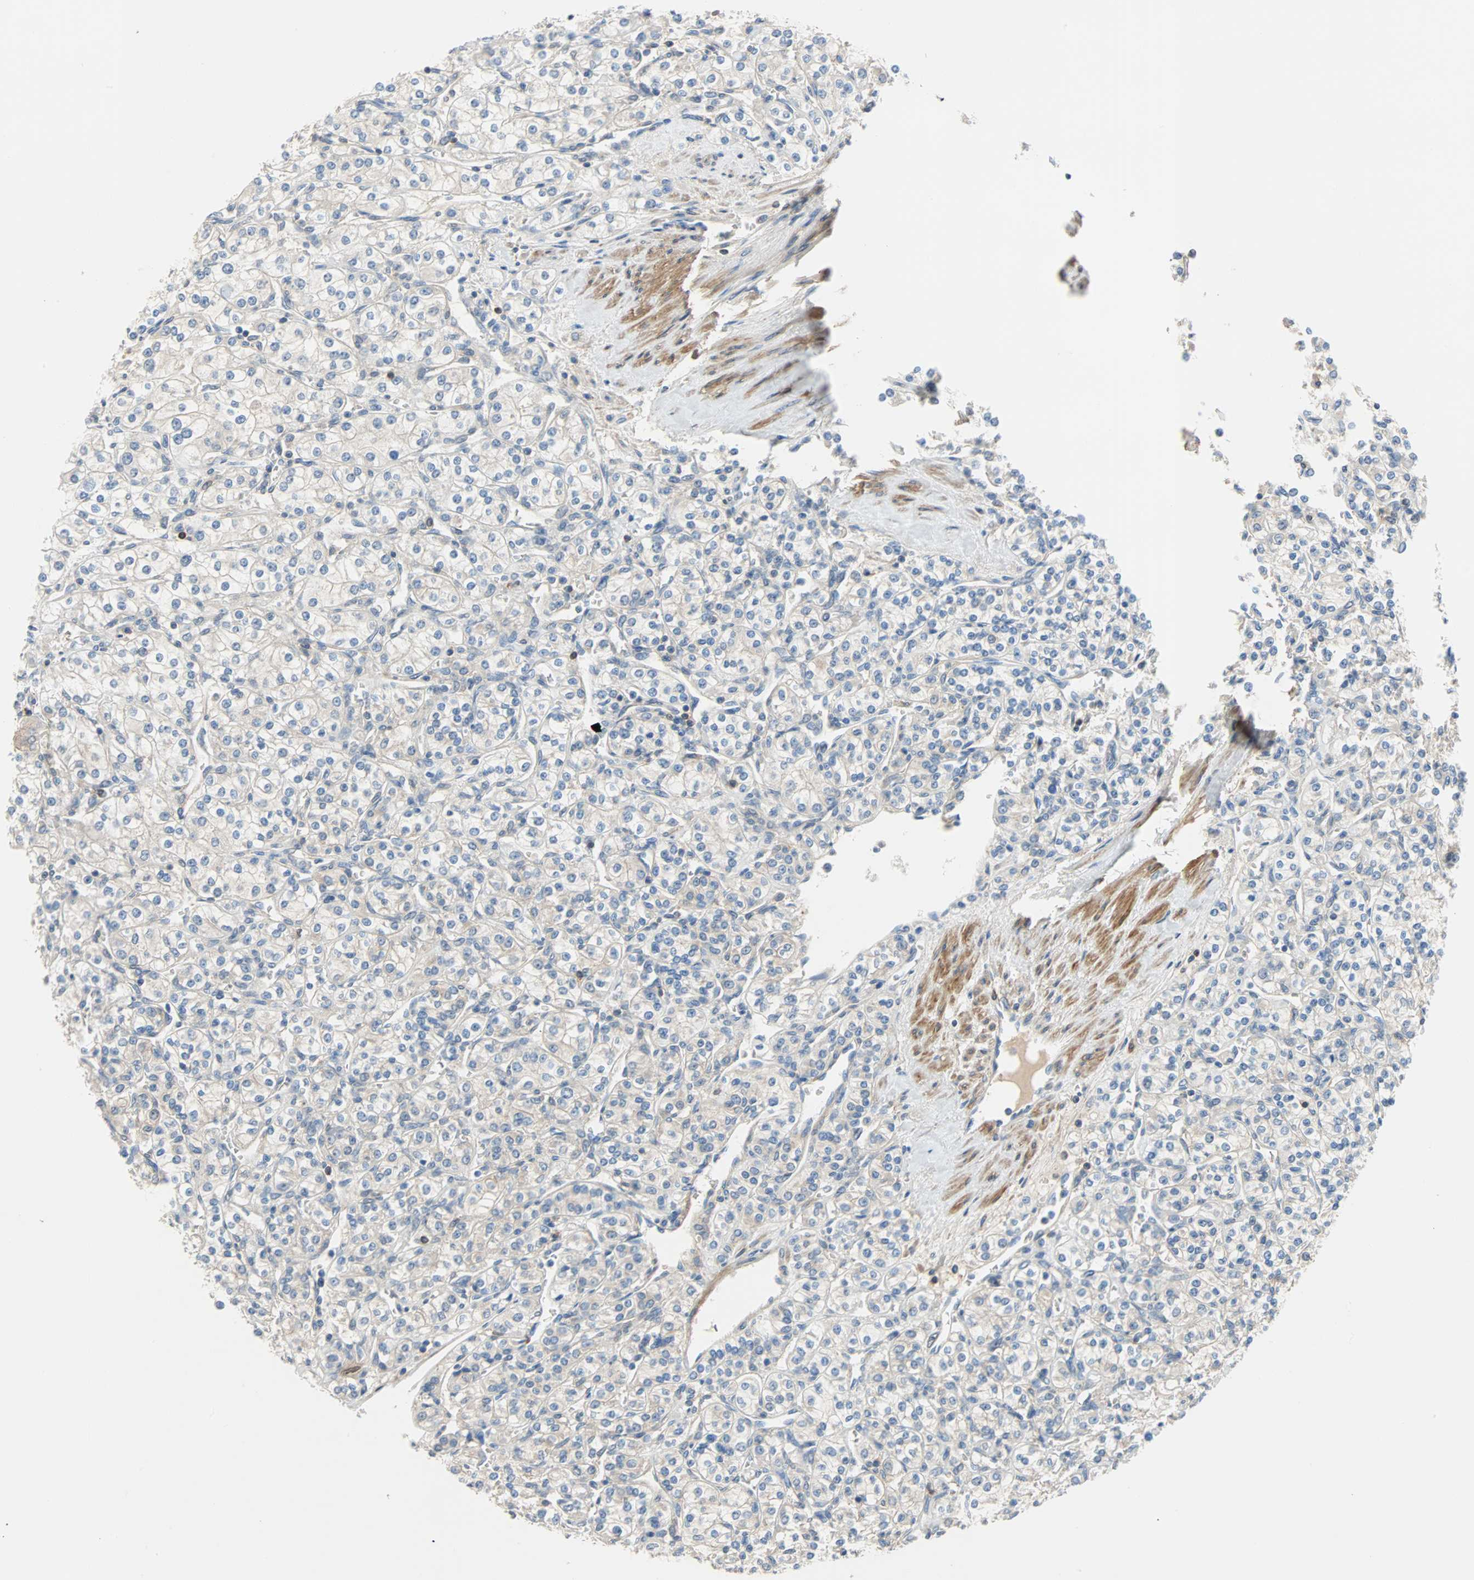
{"staining": {"intensity": "weak", "quantity": ">75%", "location": "cytoplasmic/membranous"}, "tissue": "renal cancer", "cell_type": "Tumor cells", "image_type": "cancer", "snomed": [{"axis": "morphology", "description": "Adenocarcinoma, NOS"}, {"axis": "topography", "description": "Kidney"}], "caption": "Immunohistochemistry (IHC) (DAB (3,3'-diaminobenzidine)) staining of human renal adenocarcinoma displays weak cytoplasmic/membranous protein positivity in about >75% of tumor cells.", "gene": "TNFRSF12A", "patient": {"sex": "male", "age": 77}}